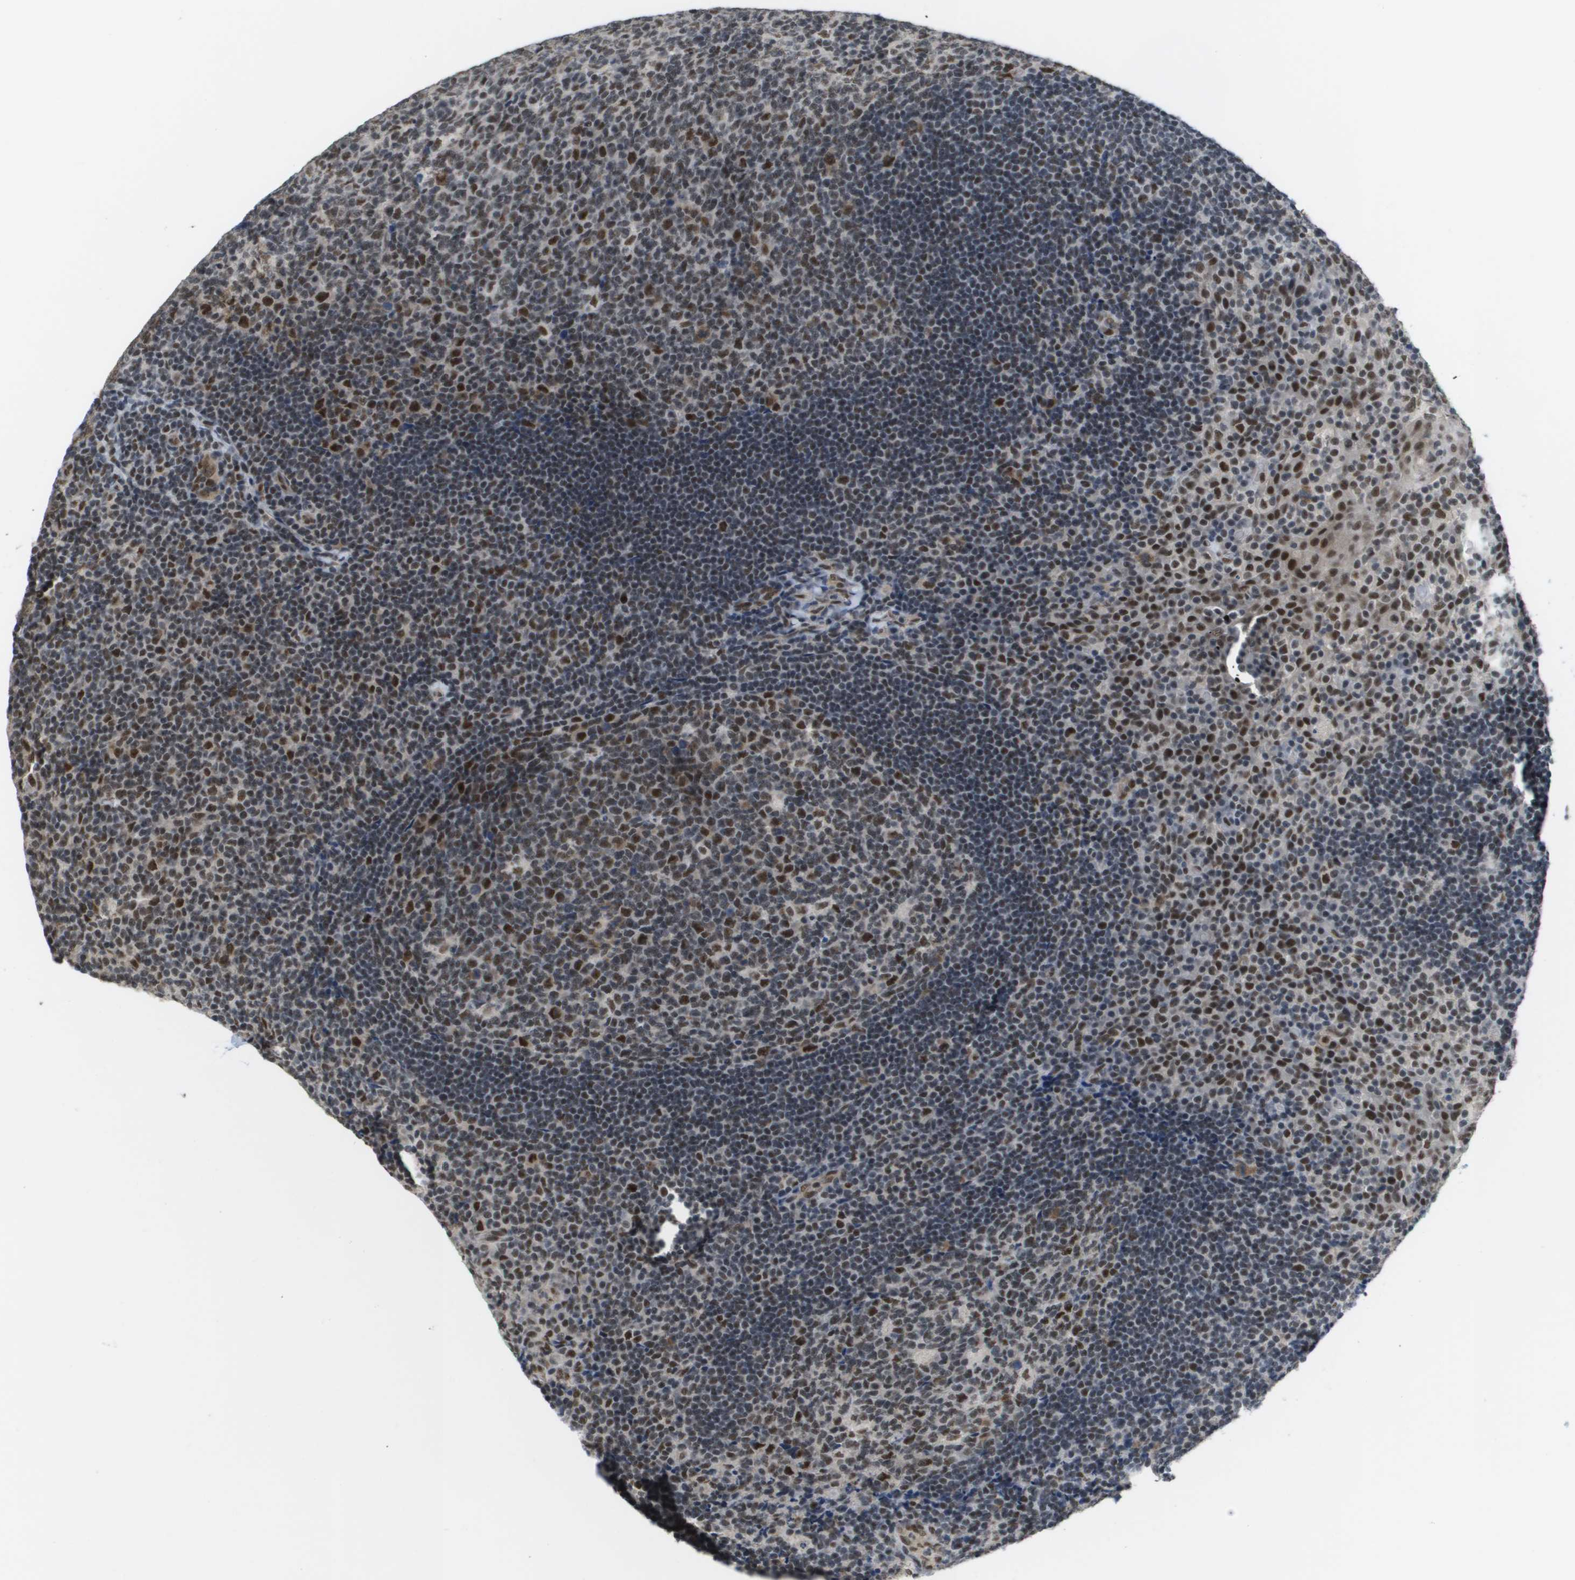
{"staining": {"intensity": "strong", "quantity": "25%-75%", "location": "nuclear"}, "tissue": "tonsil", "cell_type": "Germinal center cells", "image_type": "normal", "snomed": [{"axis": "morphology", "description": "Normal tissue, NOS"}, {"axis": "topography", "description": "Tonsil"}], "caption": "A high amount of strong nuclear expression is identified in approximately 25%-75% of germinal center cells in unremarkable tonsil.", "gene": "ISY1", "patient": {"sex": "male", "age": 17}}